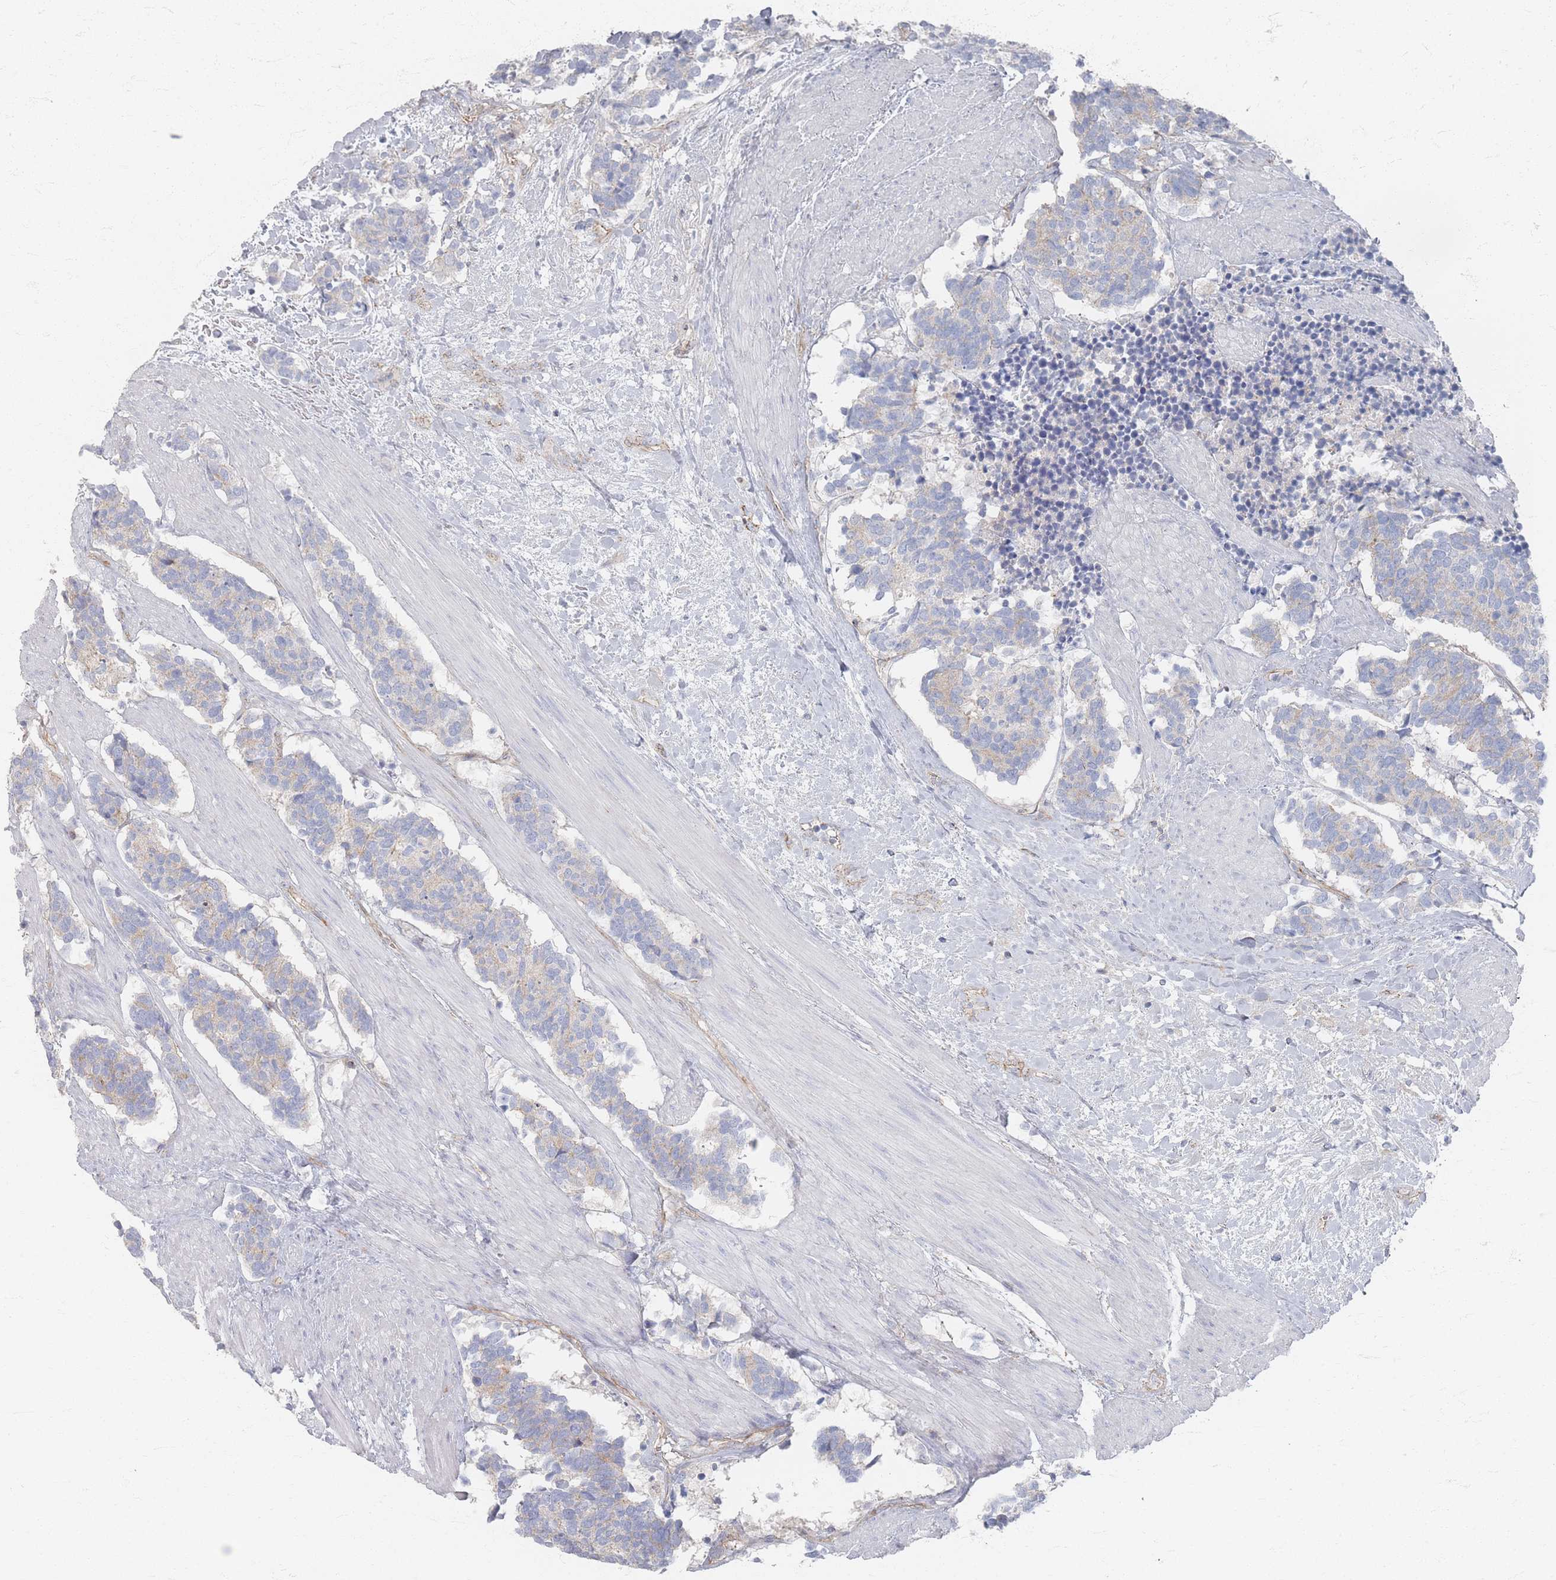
{"staining": {"intensity": "weak", "quantity": "<25%", "location": "cytoplasmic/membranous"}, "tissue": "carcinoid", "cell_type": "Tumor cells", "image_type": "cancer", "snomed": [{"axis": "morphology", "description": "Carcinoma, NOS"}, {"axis": "morphology", "description": "Carcinoid, malignant, NOS"}, {"axis": "topography", "description": "Prostate"}], "caption": "Malignant carcinoid was stained to show a protein in brown. There is no significant staining in tumor cells.", "gene": "GNB1", "patient": {"sex": "male", "age": 57}}